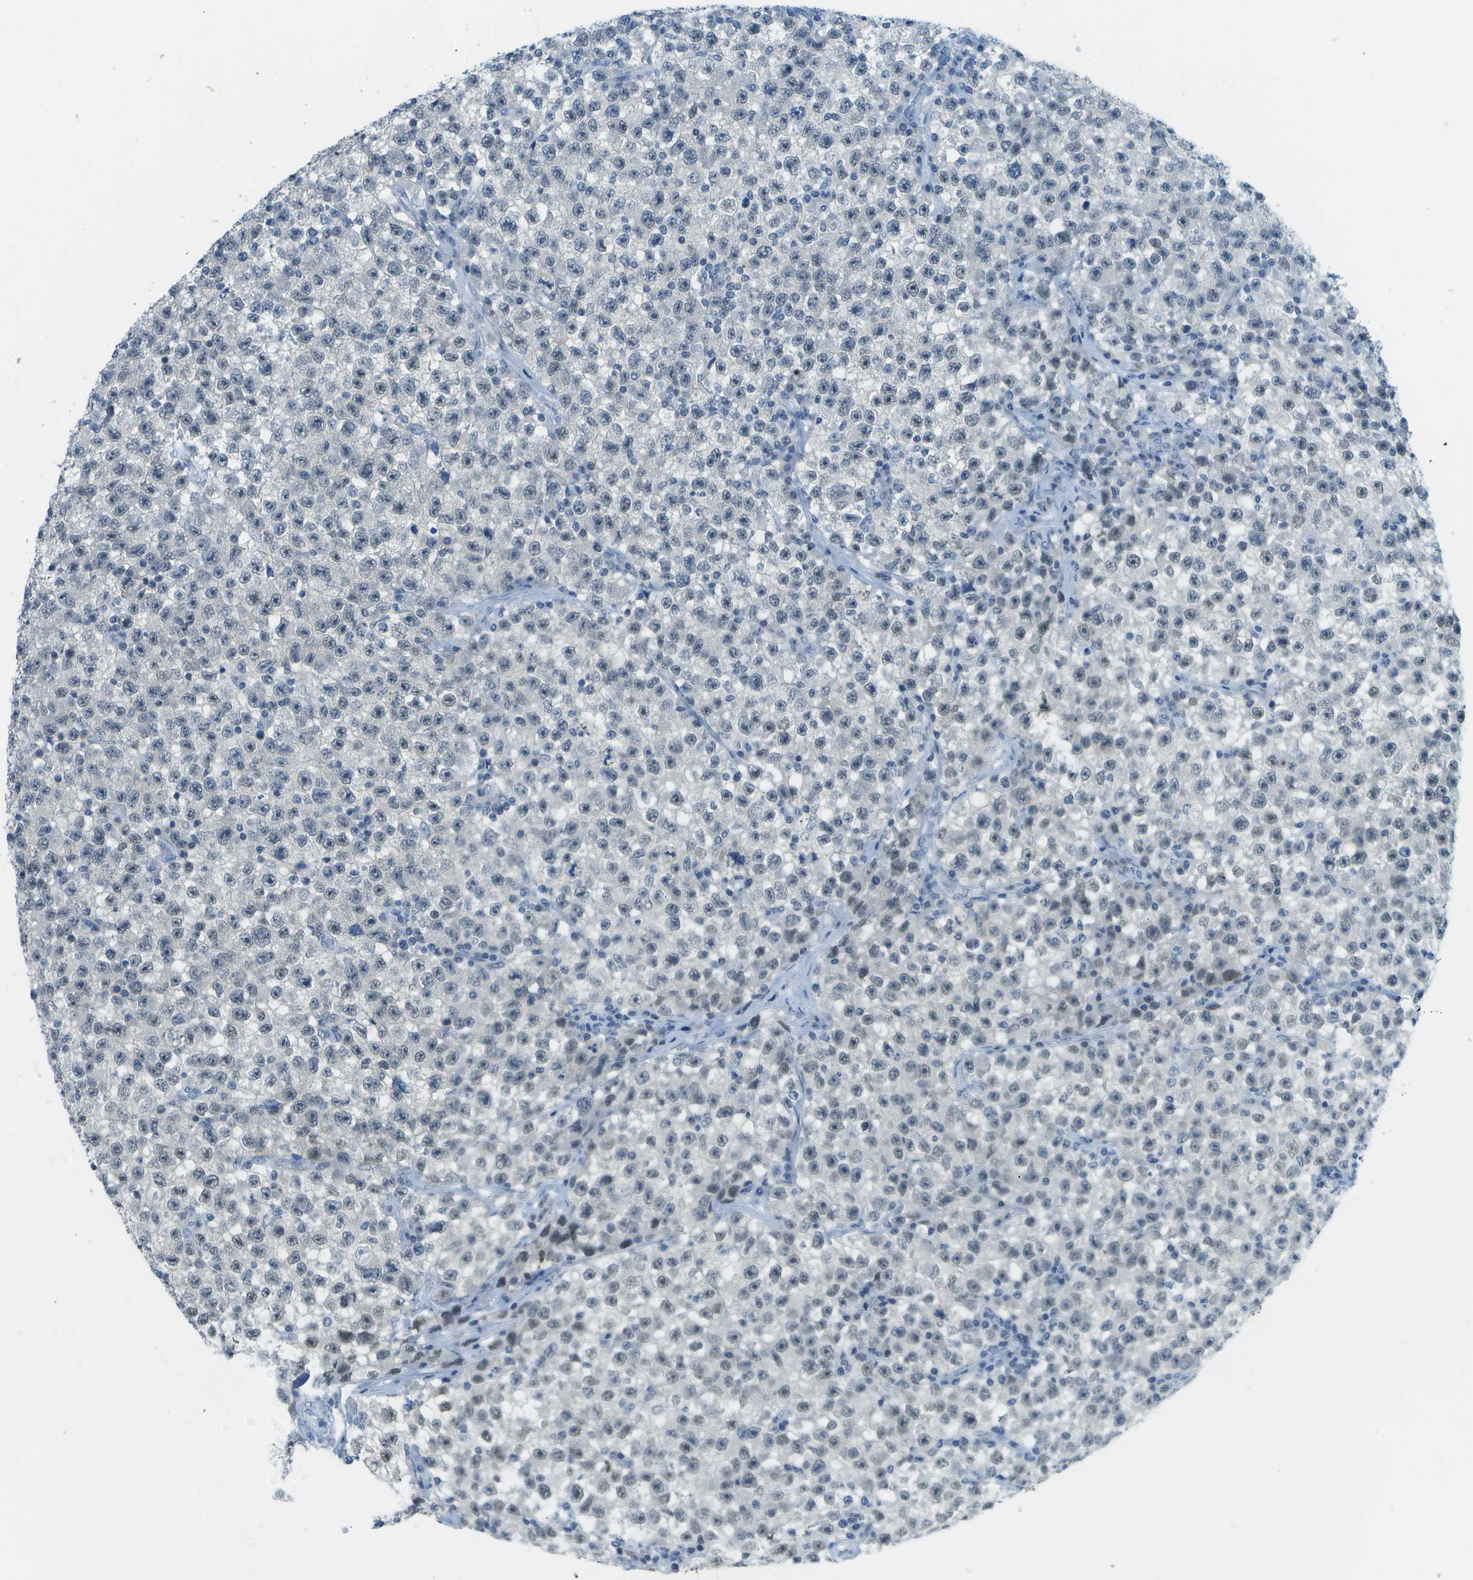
{"staining": {"intensity": "negative", "quantity": "none", "location": "none"}, "tissue": "testis cancer", "cell_type": "Tumor cells", "image_type": "cancer", "snomed": [{"axis": "morphology", "description": "Seminoma, NOS"}, {"axis": "topography", "description": "Testis"}], "caption": "This is a image of IHC staining of seminoma (testis), which shows no expression in tumor cells.", "gene": "NEK11", "patient": {"sex": "male", "age": 22}}